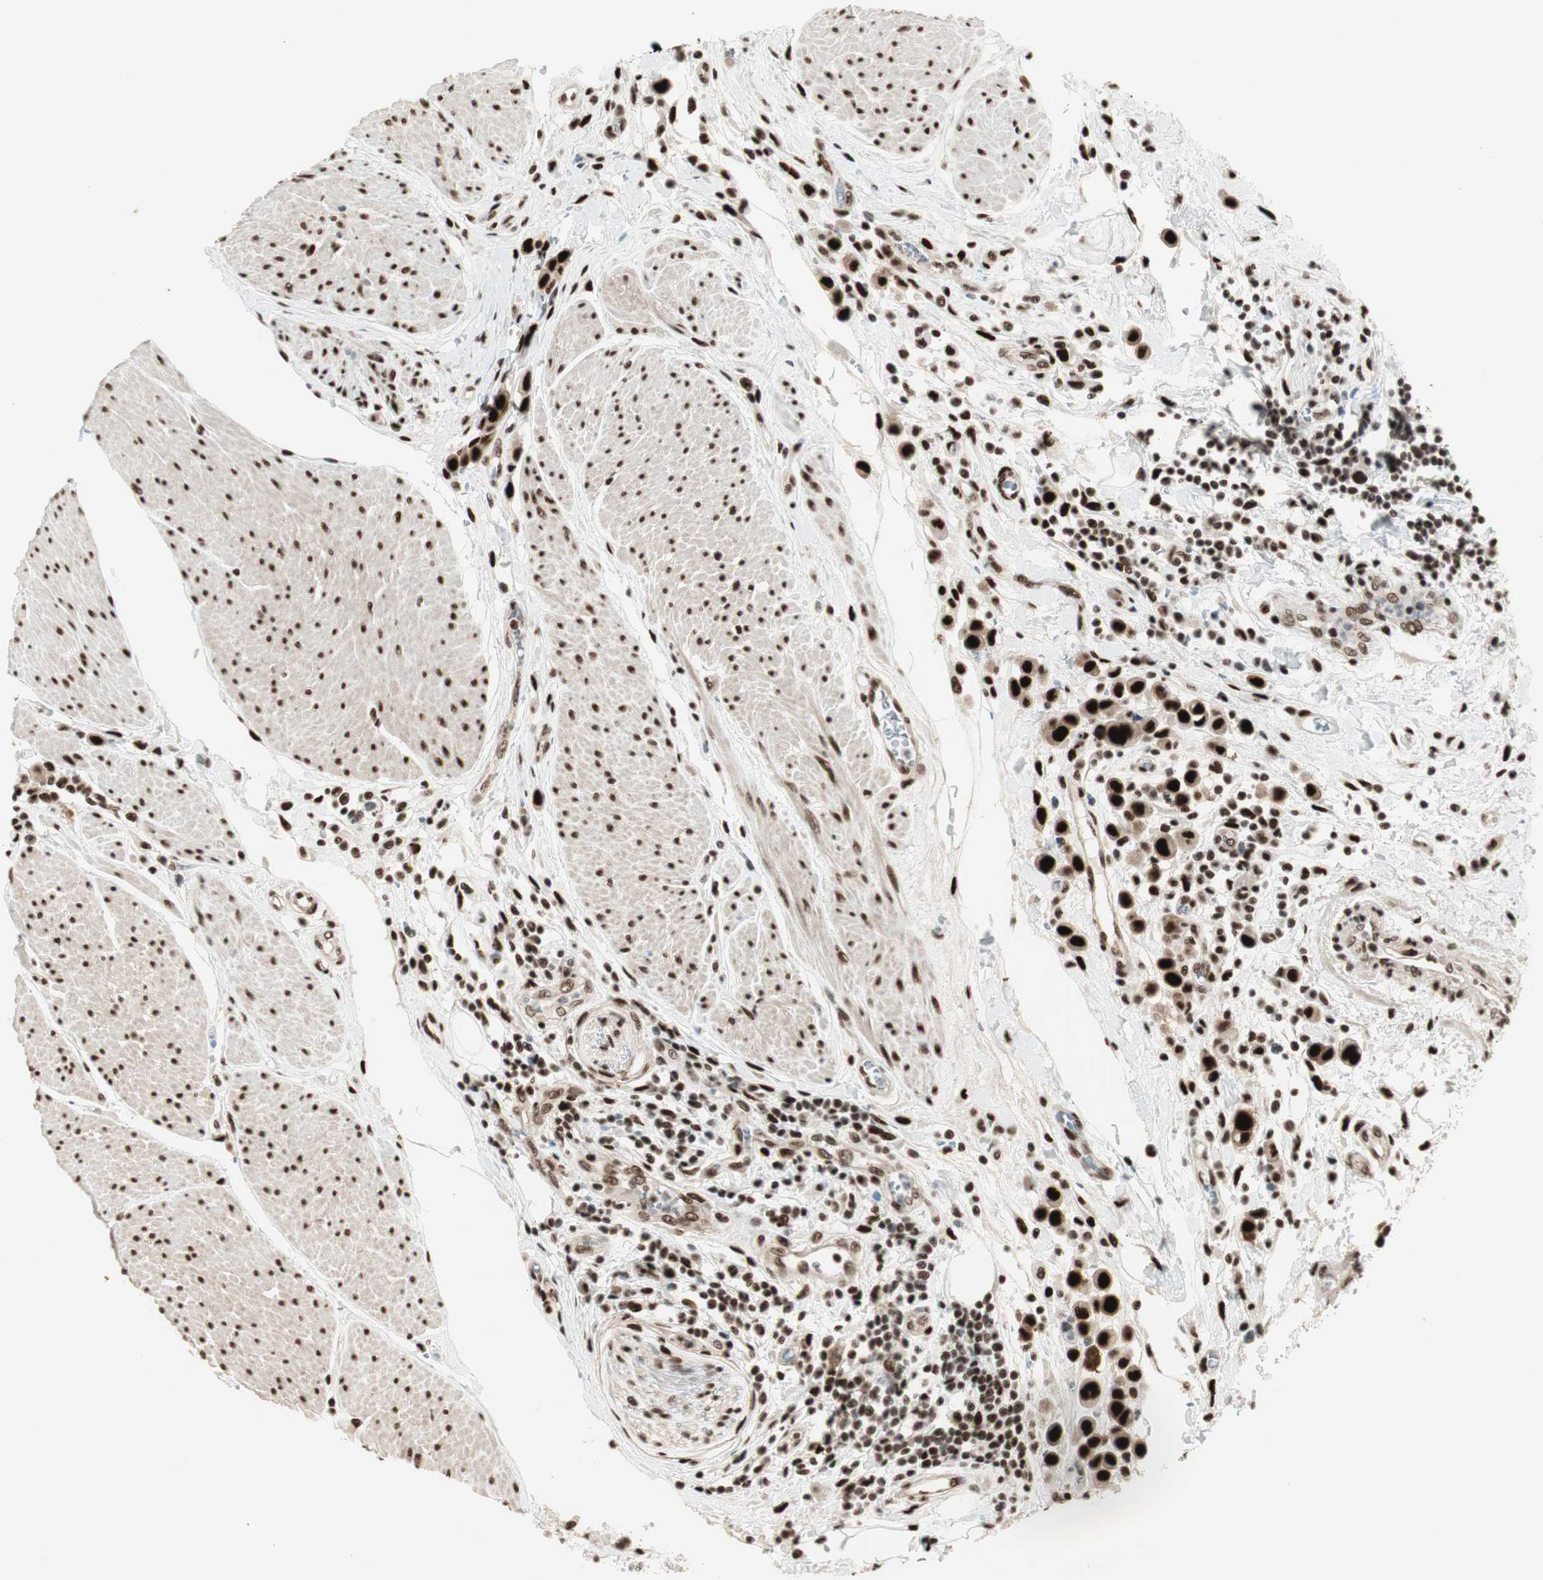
{"staining": {"intensity": "strong", "quantity": ">75%", "location": "nuclear"}, "tissue": "urothelial cancer", "cell_type": "Tumor cells", "image_type": "cancer", "snomed": [{"axis": "morphology", "description": "Urothelial carcinoma, High grade"}, {"axis": "topography", "description": "Urinary bladder"}], "caption": "High-magnification brightfield microscopy of urothelial carcinoma (high-grade) stained with DAB (brown) and counterstained with hematoxylin (blue). tumor cells exhibit strong nuclear staining is seen in approximately>75% of cells. The staining was performed using DAB, with brown indicating positive protein expression. Nuclei are stained blue with hematoxylin.", "gene": "HEXIM1", "patient": {"sex": "male", "age": 50}}